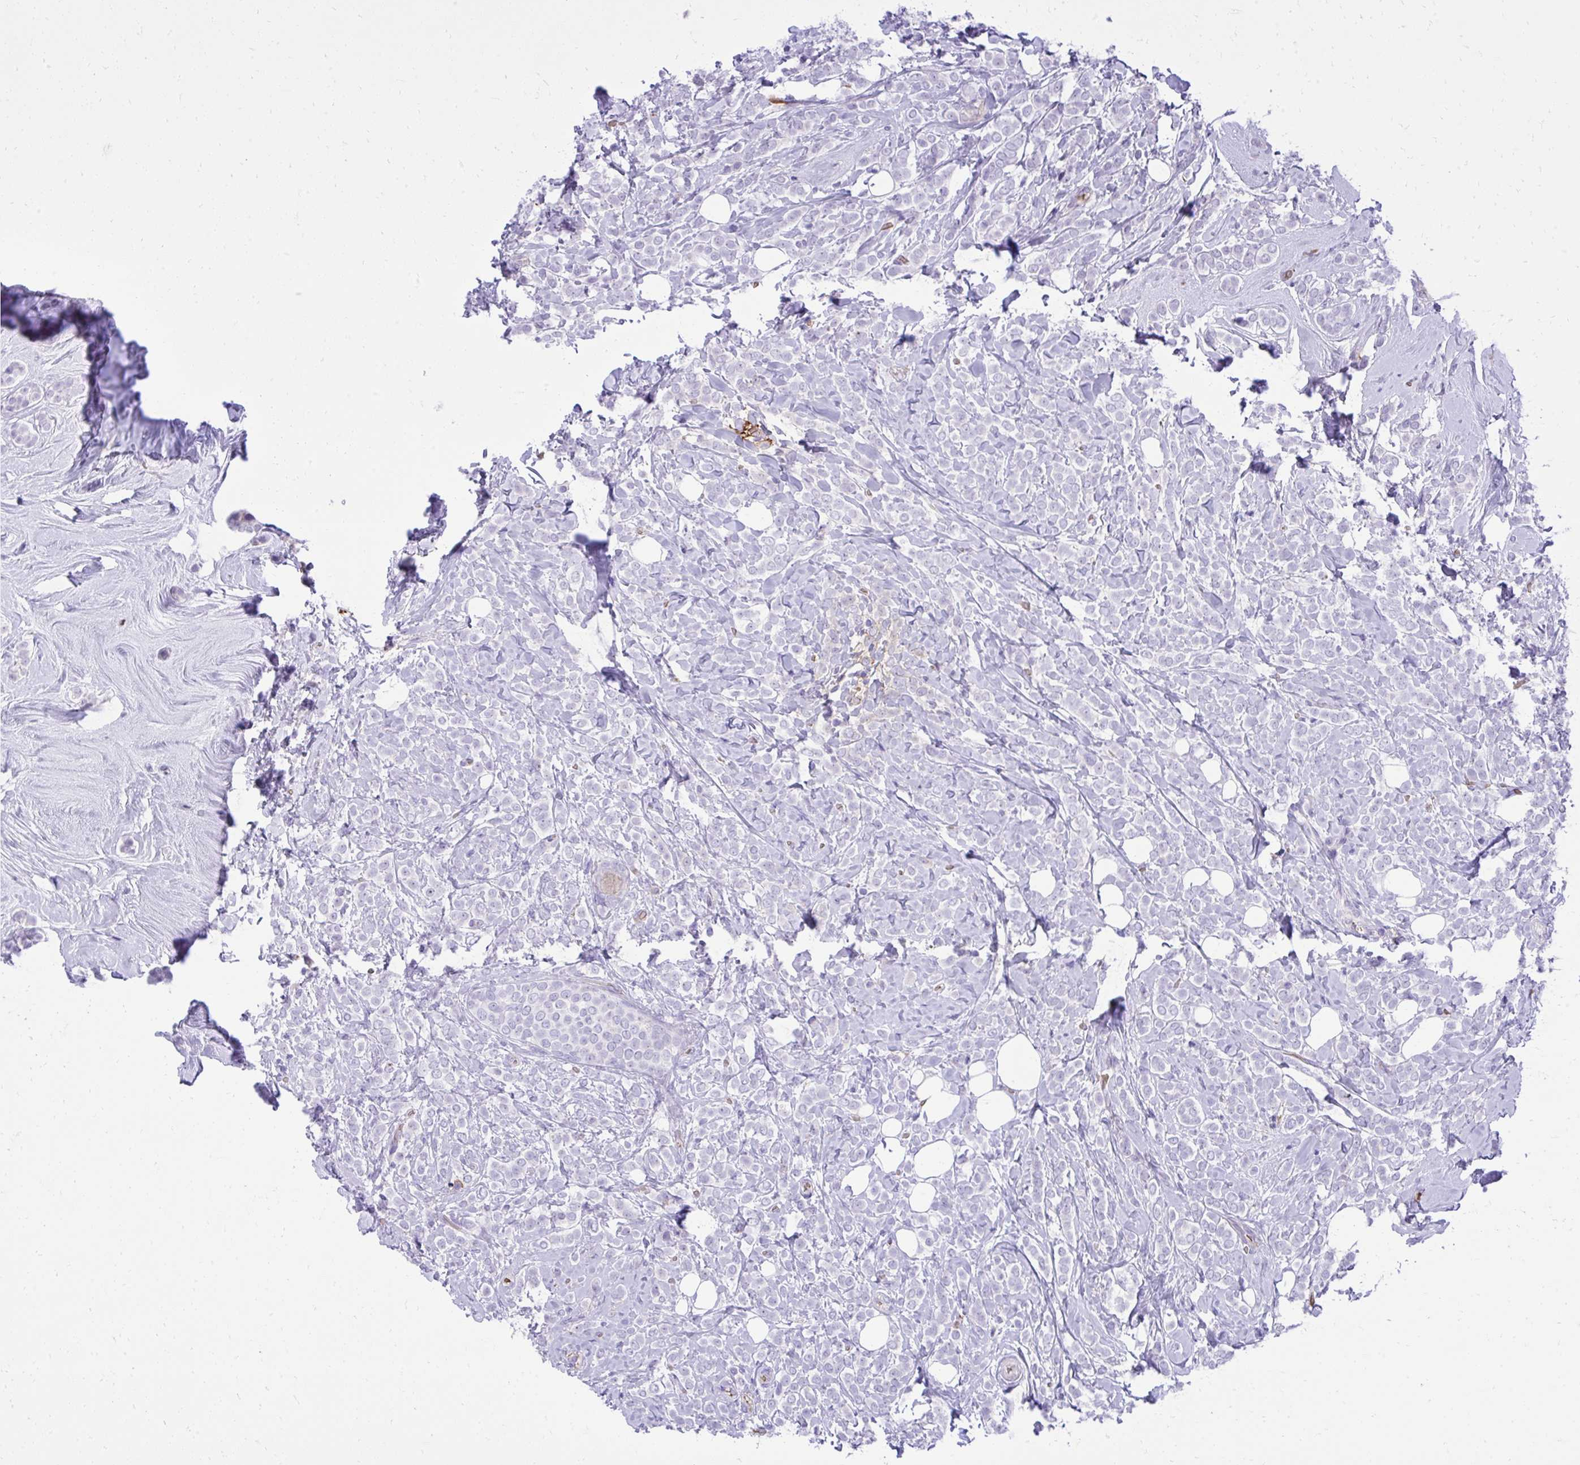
{"staining": {"intensity": "negative", "quantity": "none", "location": "none"}, "tissue": "breast cancer", "cell_type": "Tumor cells", "image_type": "cancer", "snomed": [{"axis": "morphology", "description": "Lobular carcinoma"}, {"axis": "topography", "description": "Breast"}], "caption": "Breast cancer was stained to show a protein in brown. There is no significant expression in tumor cells.", "gene": "PITPNM3", "patient": {"sex": "female", "age": 49}}